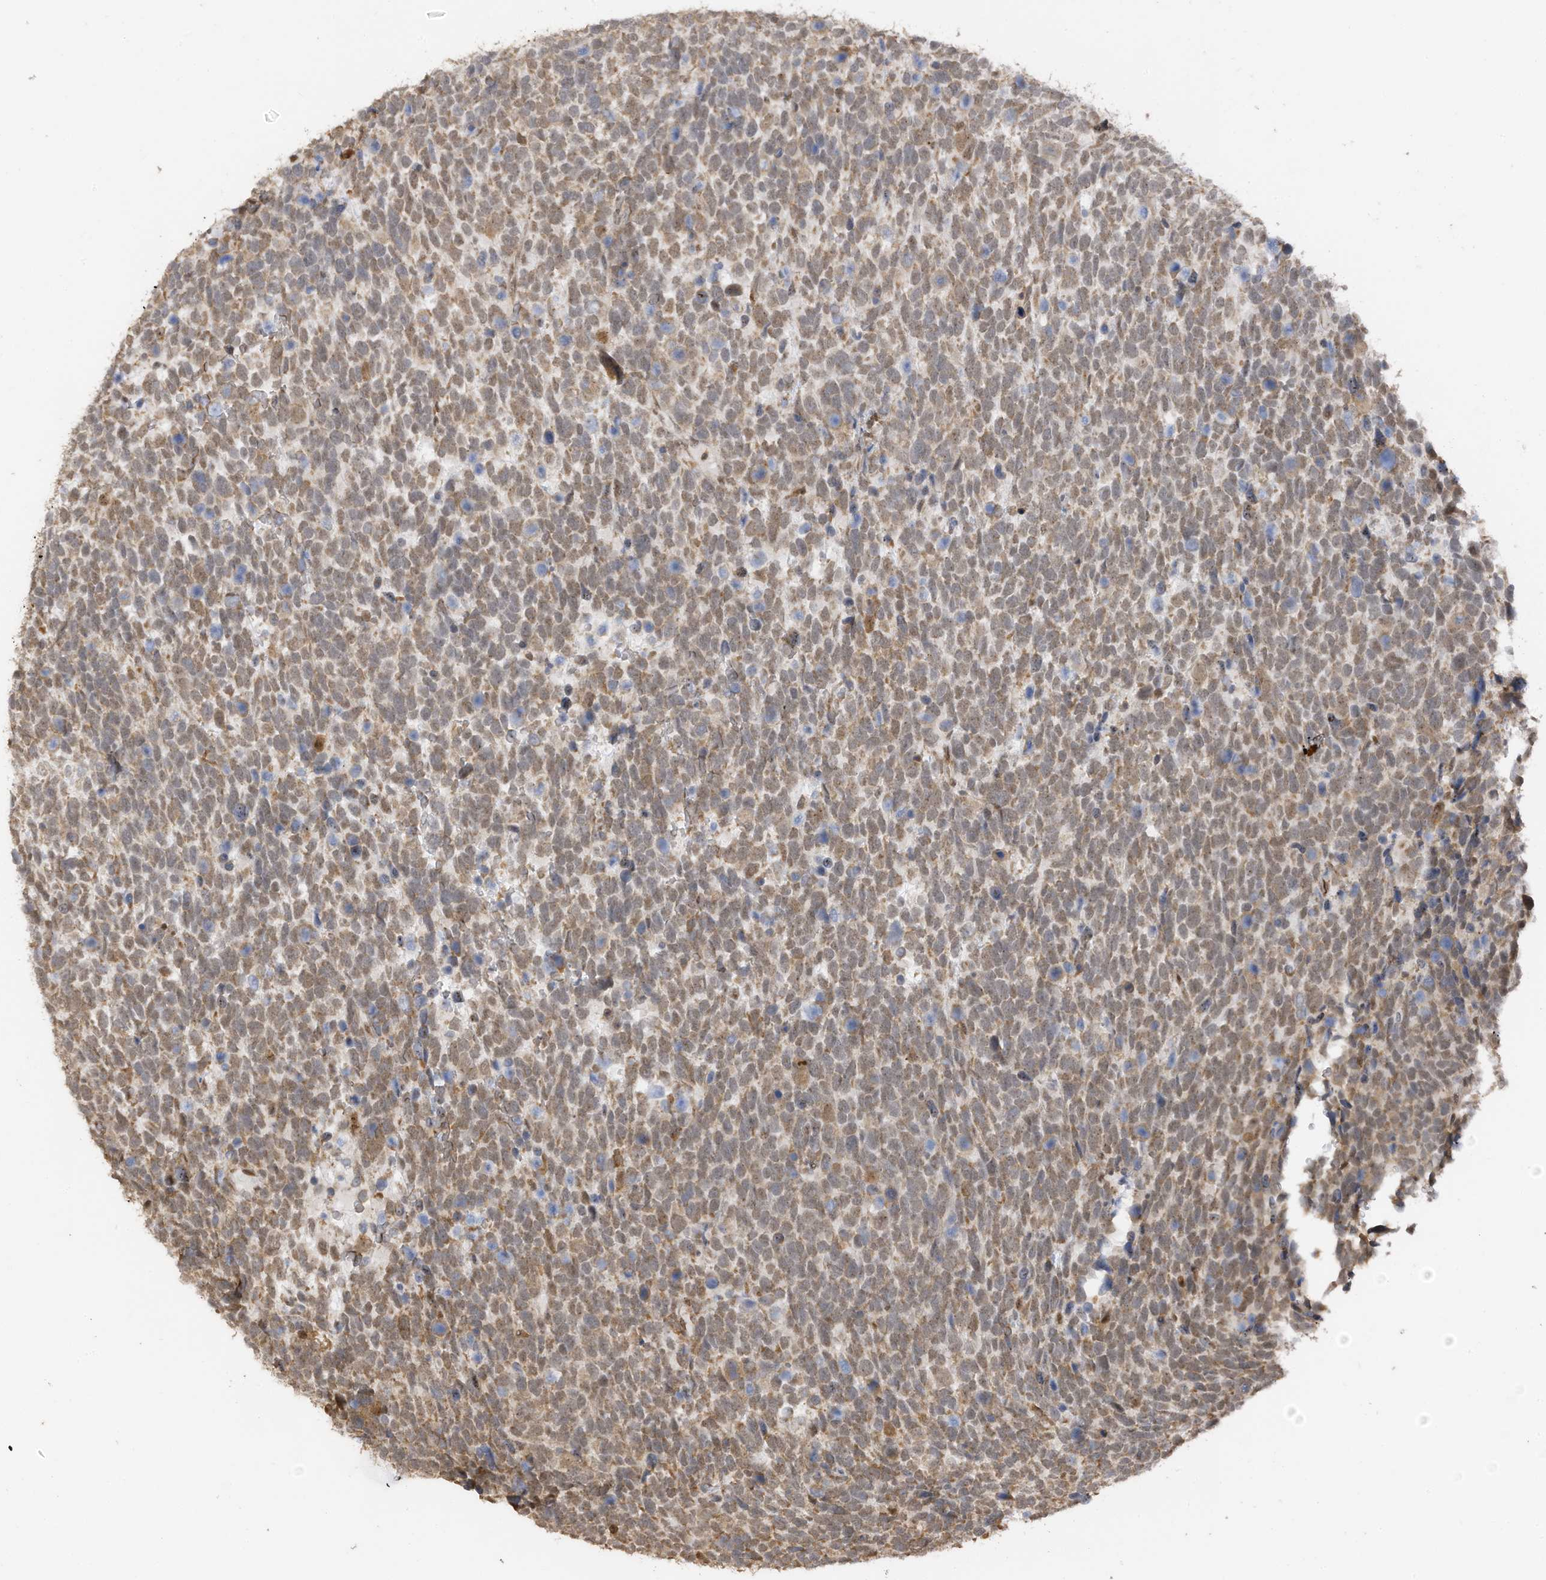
{"staining": {"intensity": "weak", "quantity": ">75%", "location": "cytoplasmic/membranous,nuclear"}, "tissue": "urothelial cancer", "cell_type": "Tumor cells", "image_type": "cancer", "snomed": [{"axis": "morphology", "description": "Urothelial carcinoma, High grade"}, {"axis": "topography", "description": "Urinary bladder"}], "caption": "Human urothelial cancer stained for a protein (brown) exhibits weak cytoplasmic/membranous and nuclear positive positivity in approximately >75% of tumor cells.", "gene": "ERLEC1", "patient": {"sex": "female", "age": 82}}